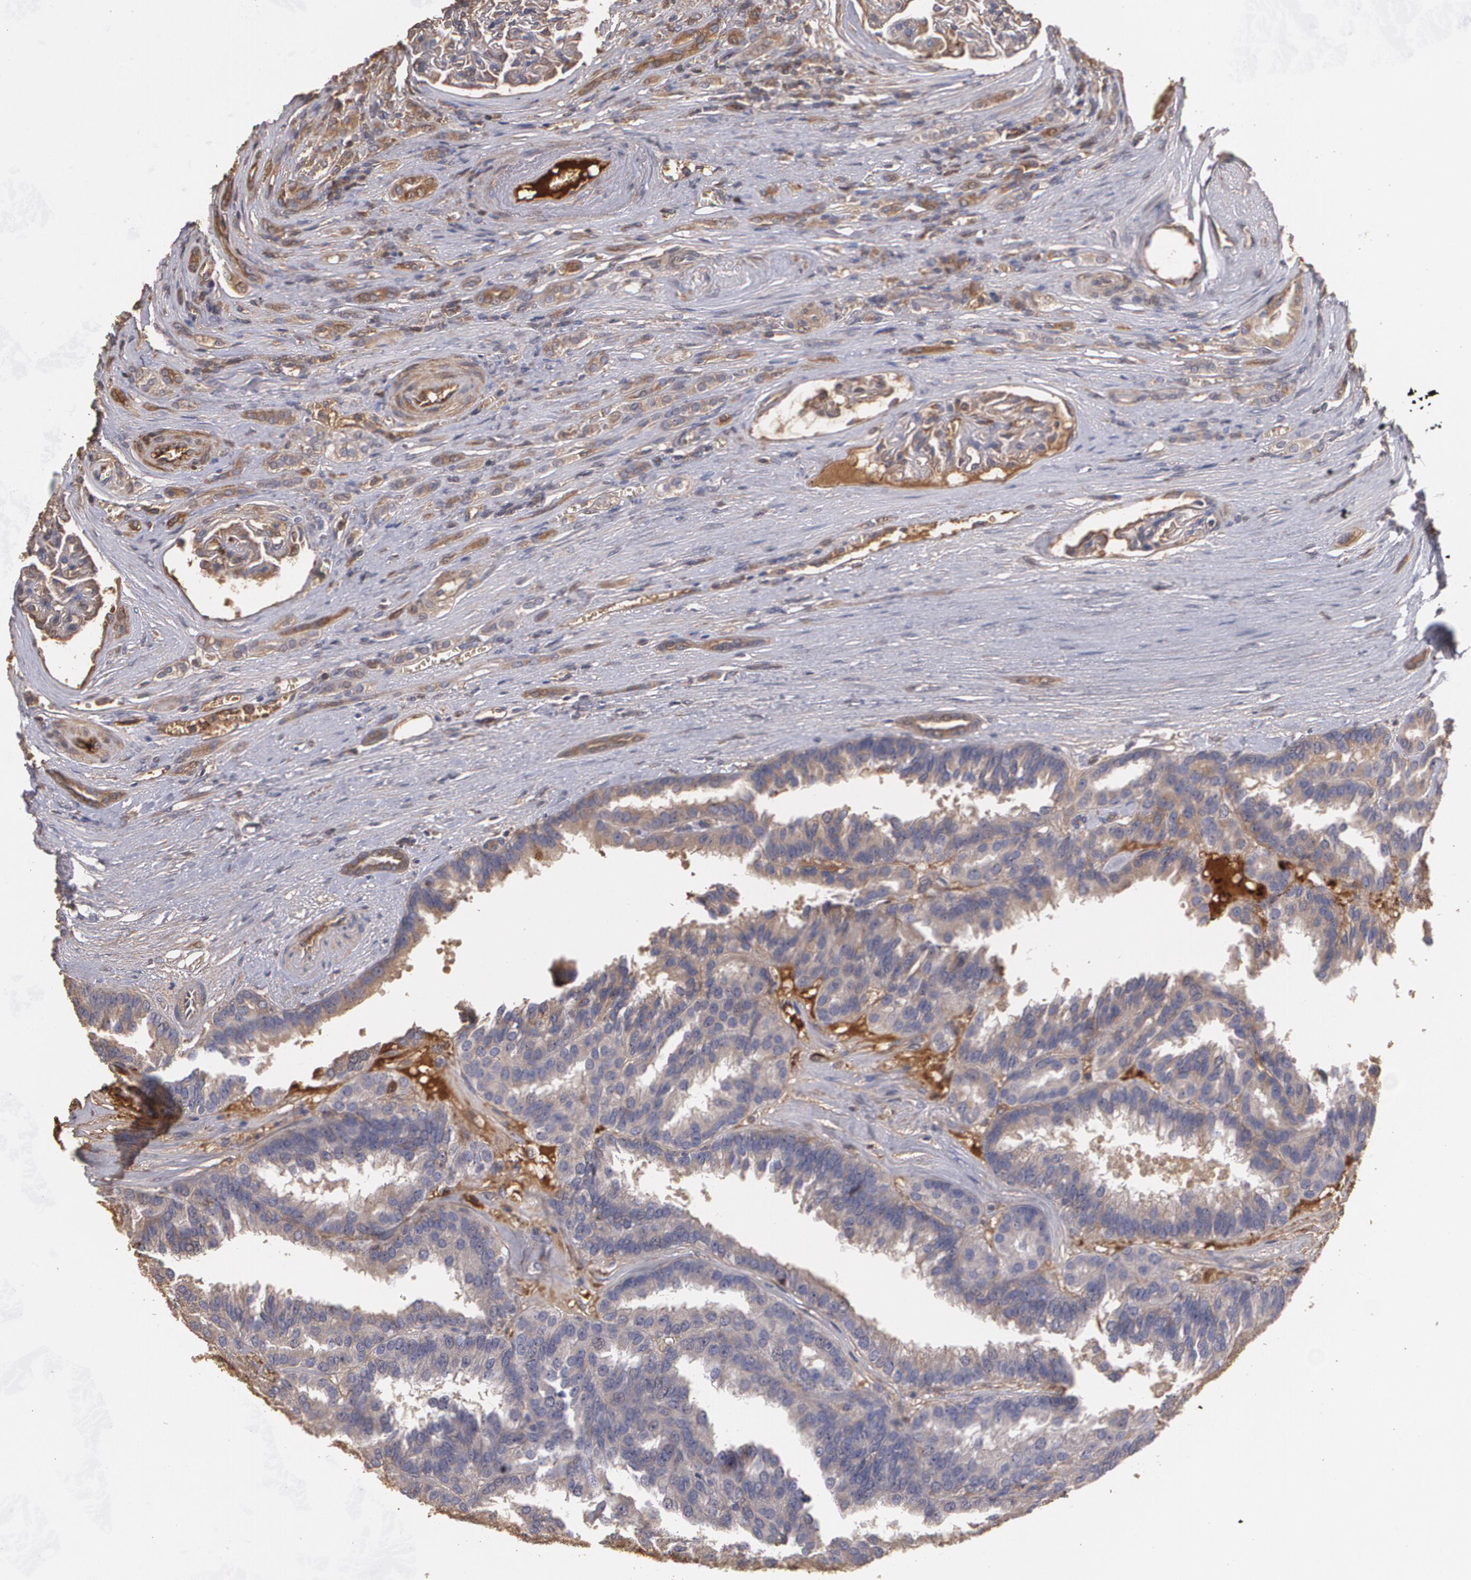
{"staining": {"intensity": "moderate", "quantity": ">75%", "location": "cytoplasmic/membranous"}, "tissue": "renal cancer", "cell_type": "Tumor cells", "image_type": "cancer", "snomed": [{"axis": "morphology", "description": "Adenocarcinoma, NOS"}, {"axis": "topography", "description": "Kidney"}], "caption": "IHC staining of adenocarcinoma (renal), which demonstrates medium levels of moderate cytoplasmic/membranous expression in approximately >75% of tumor cells indicating moderate cytoplasmic/membranous protein positivity. The staining was performed using DAB (brown) for protein detection and nuclei were counterstained in hematoxylin (blue).", "gene": "PON1", "patient": {"sex": "male", "age": 46}}